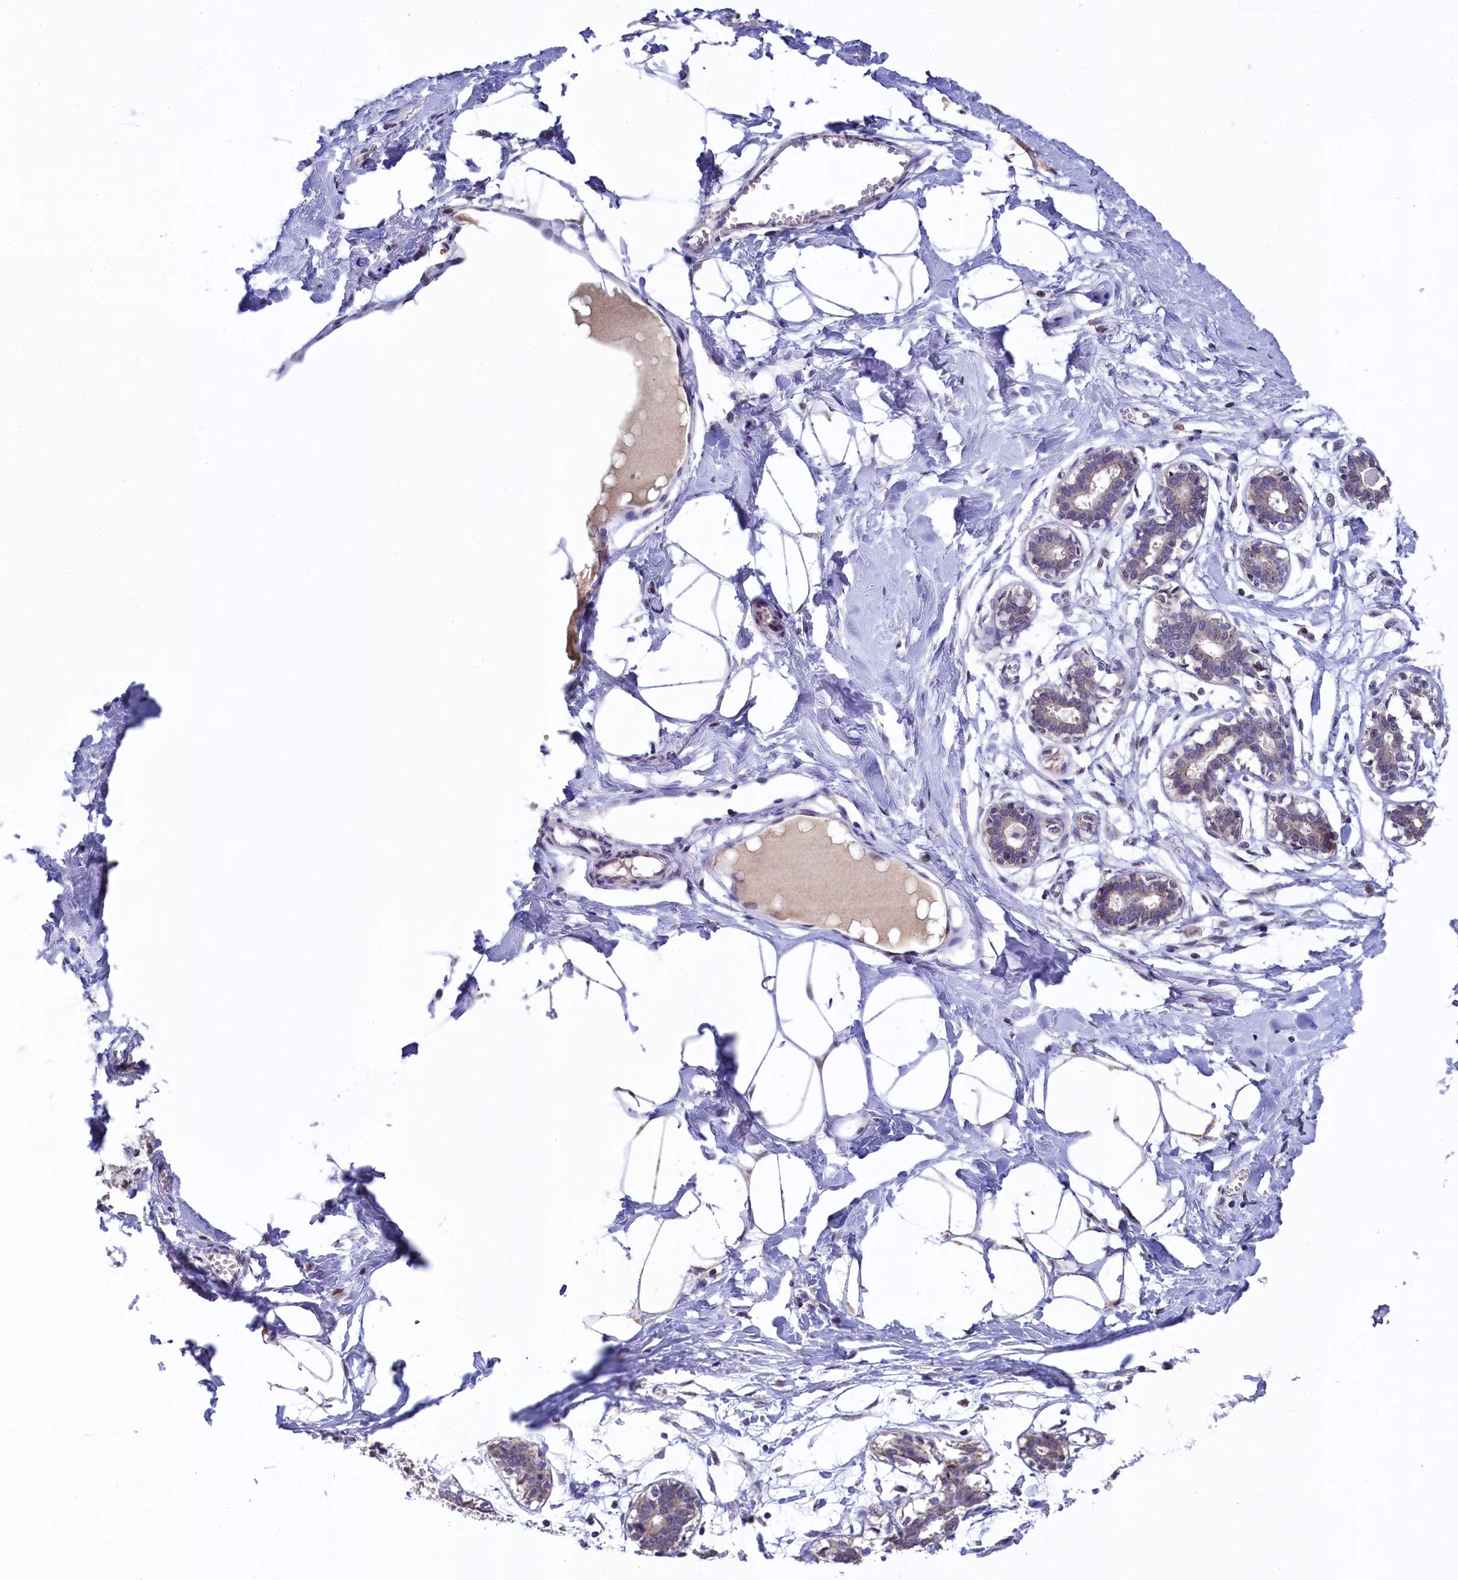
{"staining": {"intensity": "negative", "quantity": "none", "location": "none"}, "tissue": "breast", "cell_type": "Adipocytes", "image_type": "normal", "snomed": [{"axis": "morphology", "description": "Normal tissue, NOS"}, {"axis": "topography", "description": "Breast"}], "caption": "A histopathology image of breast stained for a protein demonstrates no brown staining in adipocytes.", "gene": "HECTD4", "patient": {"sex": "female", "age": 27}}